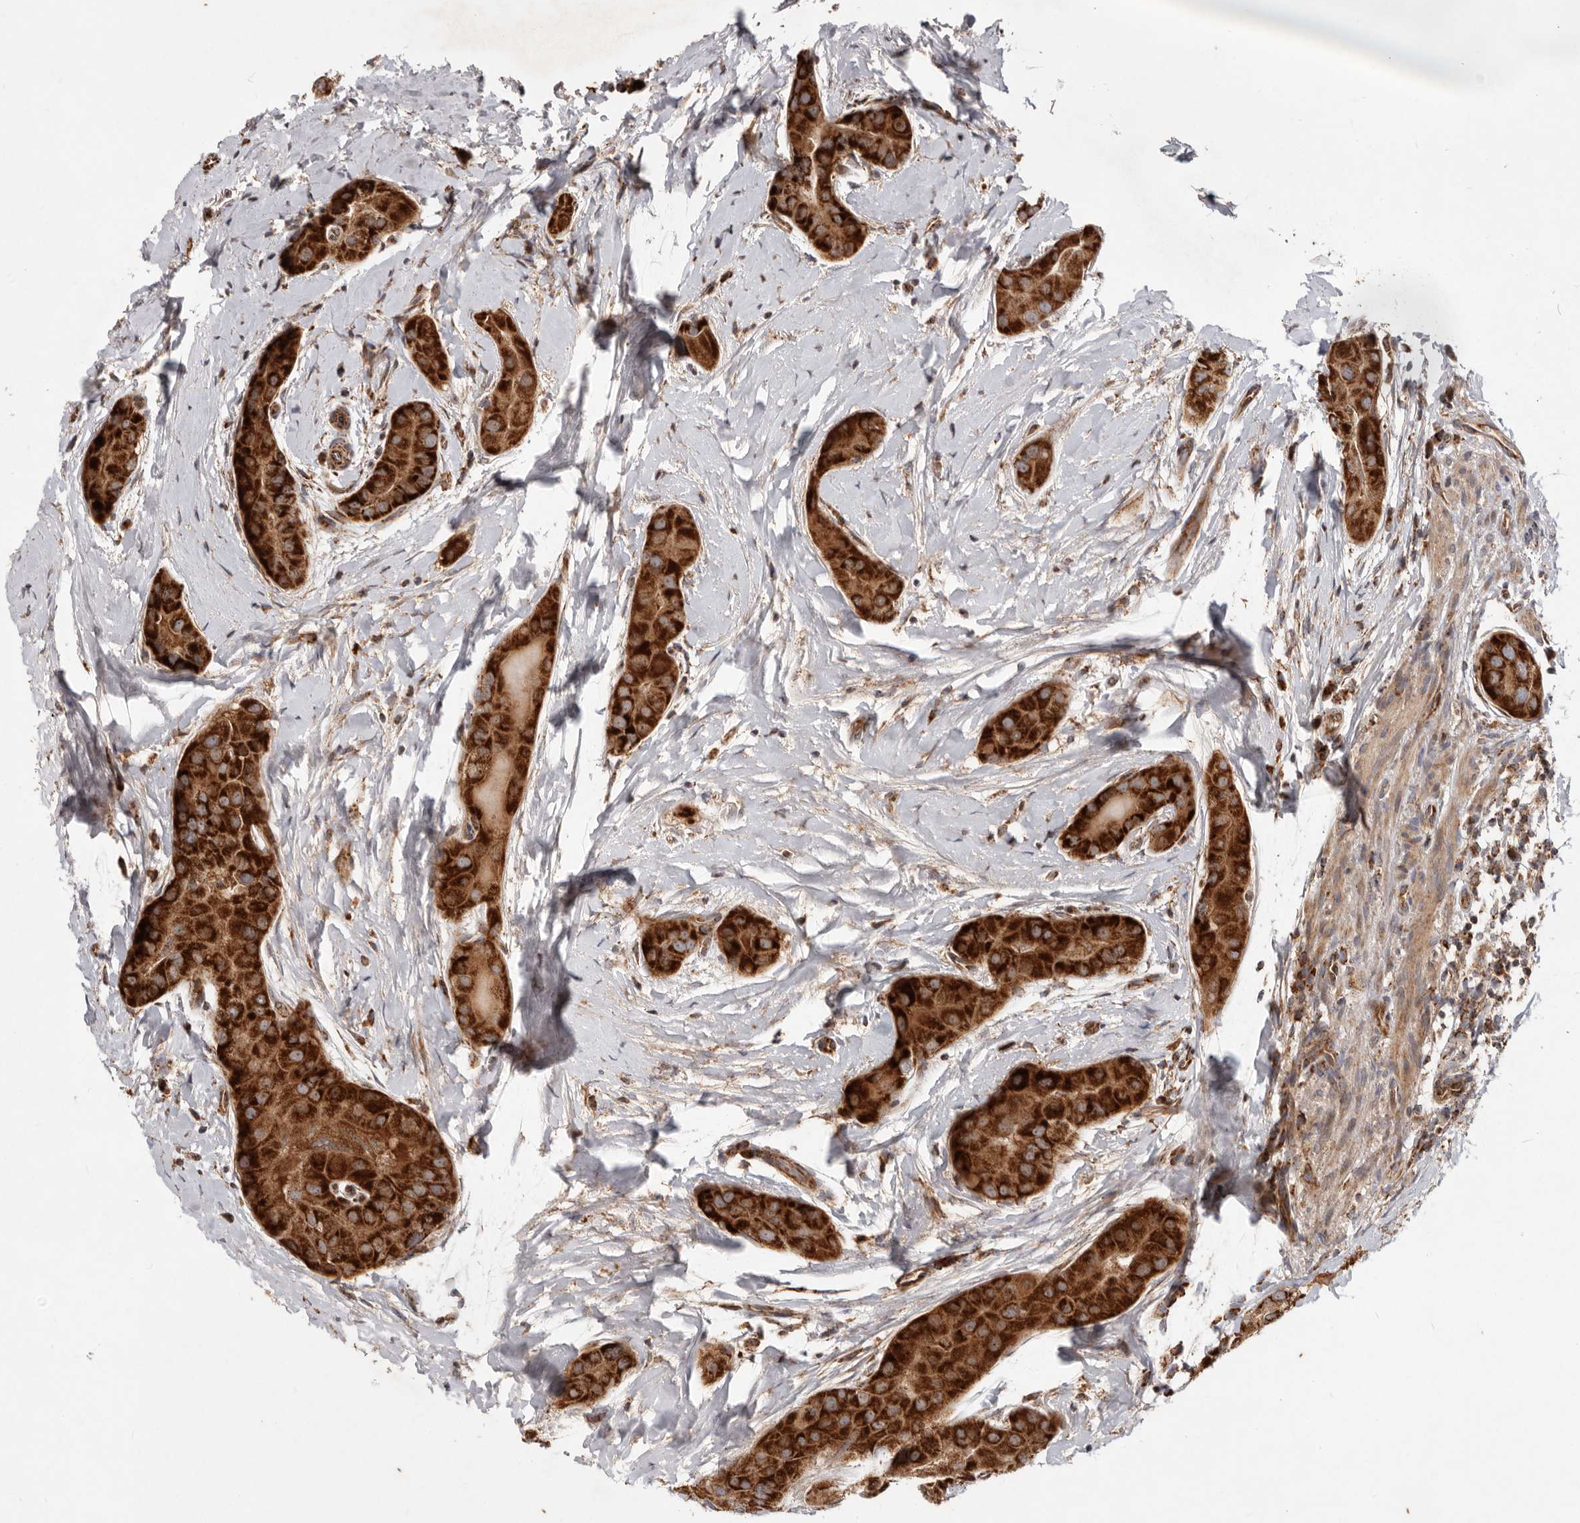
{"staining": {"intensity": "strong", "quantity": ">75%", "location": "cytoplasmic/membranous"}, "tissue": "thyroid cancer", "cell_type": "Tumor cells", "image_type": "cancer", "snomed": [{"axis": "morphology", "description": "Papillary adenocarcinoma, NOS"}, {"axis": "topography", "description": "Thyroid gland"}], "caption": "High-magnification brightfield microscopy of thyroid cancer stained with DAB (brown) and counterstained with hematoxylin (blue). tumor cells exhibit strong cytoplasmic/membranous staining is appreciated in about>75% of cells. The staining is performed using DAB (3,3'-diaminobenzidine) brown chromogen to label protein expression. The nuclei are counter-stained blue using hematoxylin.", "gene": "MRPS10", "patient": {"sex": "male", "age": 33}}